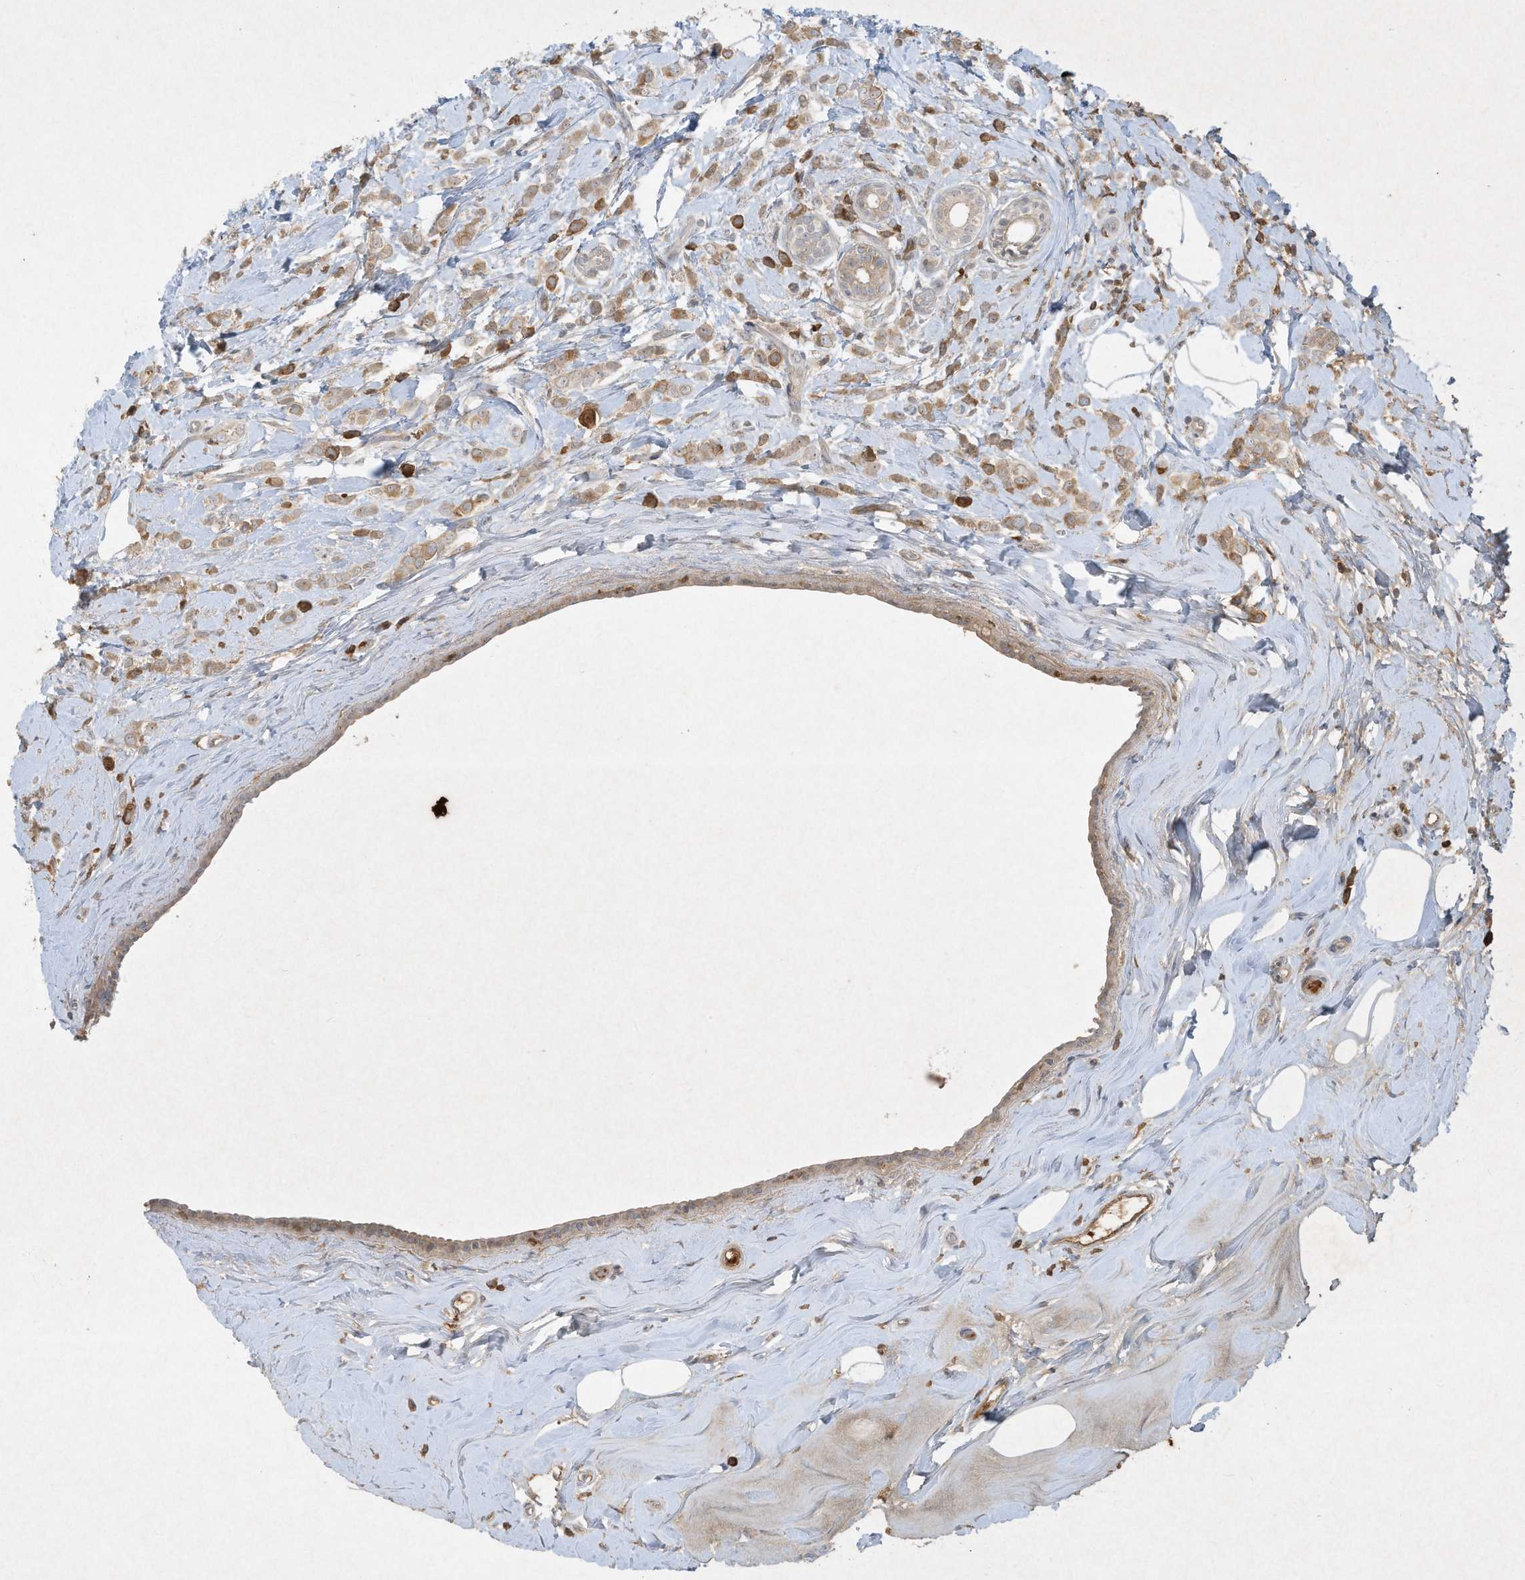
{"staining": {"intensity": "moderate", "quantity": ">75%", "location": "cytoplasmic/membranous"}, "tissue": "breast cancer", "cell_type": "Tumor cells", "image_type": "cancer", "snomed": [{"axis": "morphology", "description": "Lobular carcinoma"}, {"axis": "topography", "description": "Breast"}], "caption": "Breast cancer (lobular carcinoma) stained for a protein (brown) displays moderate cytoplasmic/membranous positive positivity in about >75% of tumor cells.", "gene": "FETUB", "patient": {"sex": "female", "age": 47}}